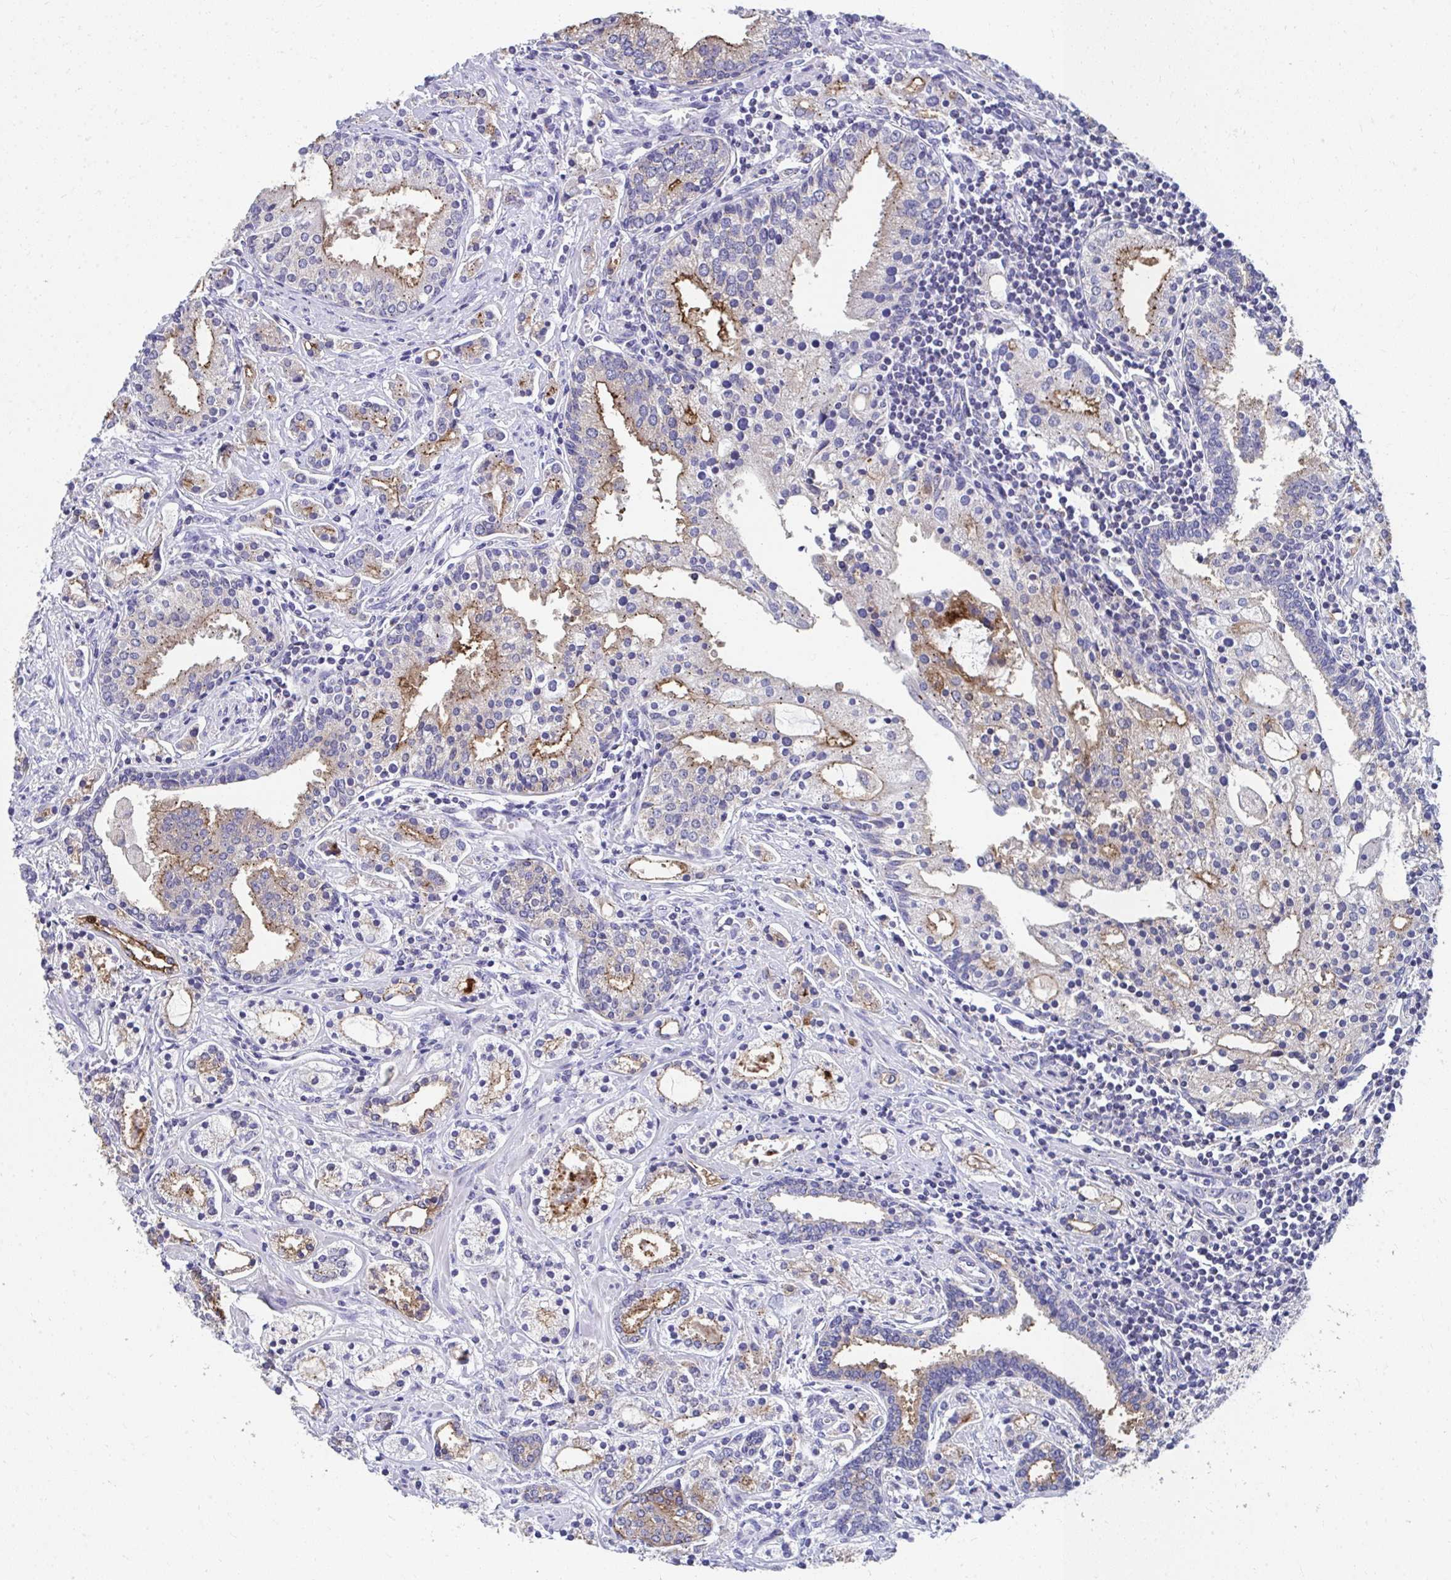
{"staining": {"intensity": "moderate", "quantity": "25%-75%", "location": "cytoplasmic/membranous"}, "tissue": "prostate cancer", "cell_type": "Tumor cells", "image_type": "cancer", "snomed": [{"axis": "morphology", "description": "Adenocarcinoma, Medium grade"}, {"axis": "topography", "description": "Prostate"}], "caption": "This is a histology image of immunohistochemistry staining of prostate cancer, which shows moderate positivity in the cytoplasmic/membranous of tumor cells.", "gene": "TMPRSS2", "patient": {"sex": "male", "age": 57}}